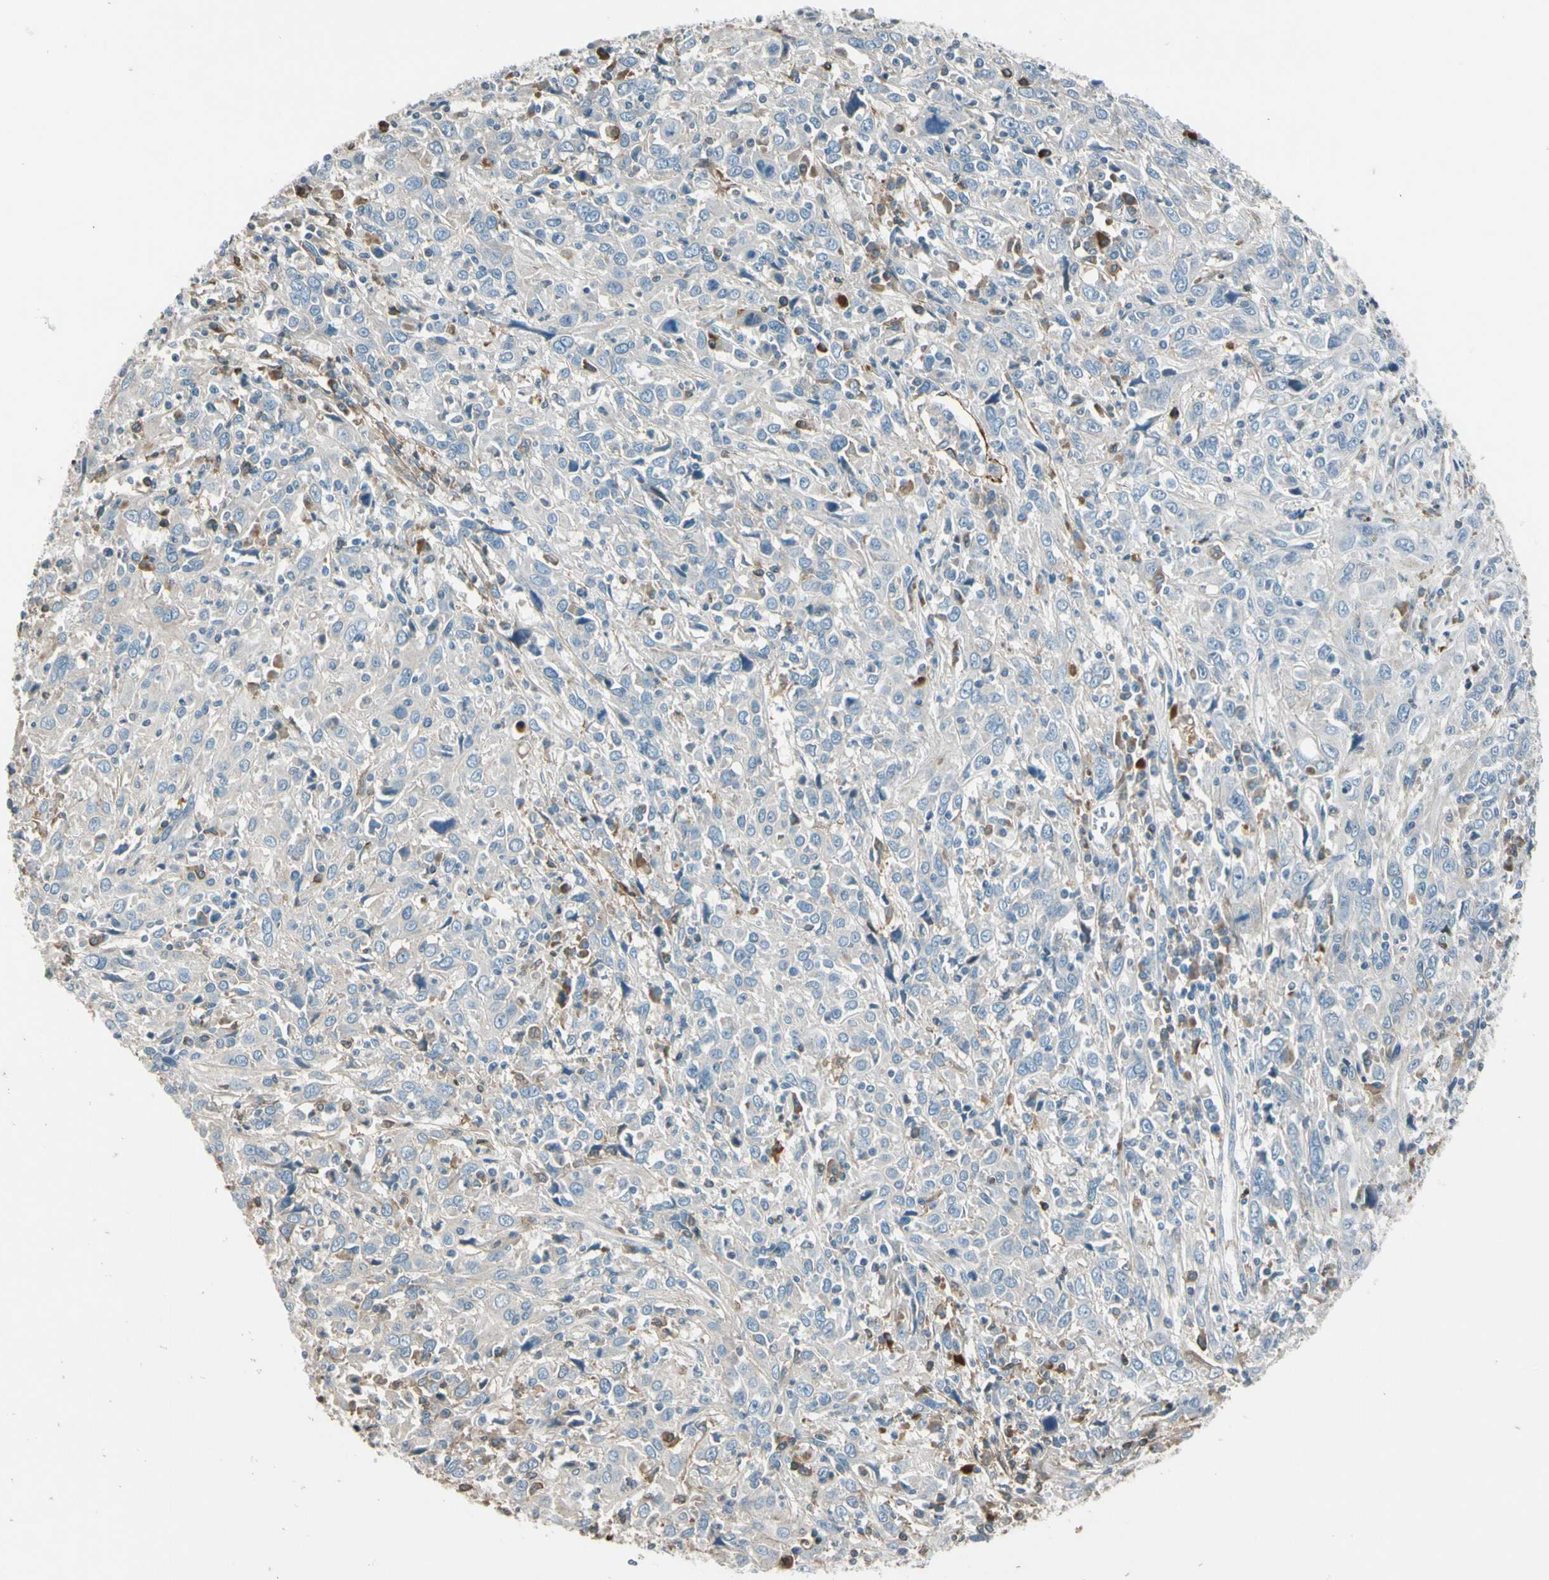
{"staining": {"intensity": "negative", "quantity": "none", "location": "none"}, "tissue": "cervical cancer", "cell_type": "Tumor cells", "image_type": "cancer", "snomed": [{"axis": "morphology", "description": "Squamous cell carcinoma, NOS"}, {"axis": "topography", "description": "Cervix"}], "caption": "Tumor cells are negative for protein expression in human squamous cell carcinoma (cervical).", "gene": "PDPN", "patient": {"sex": "female", "age": 46}}